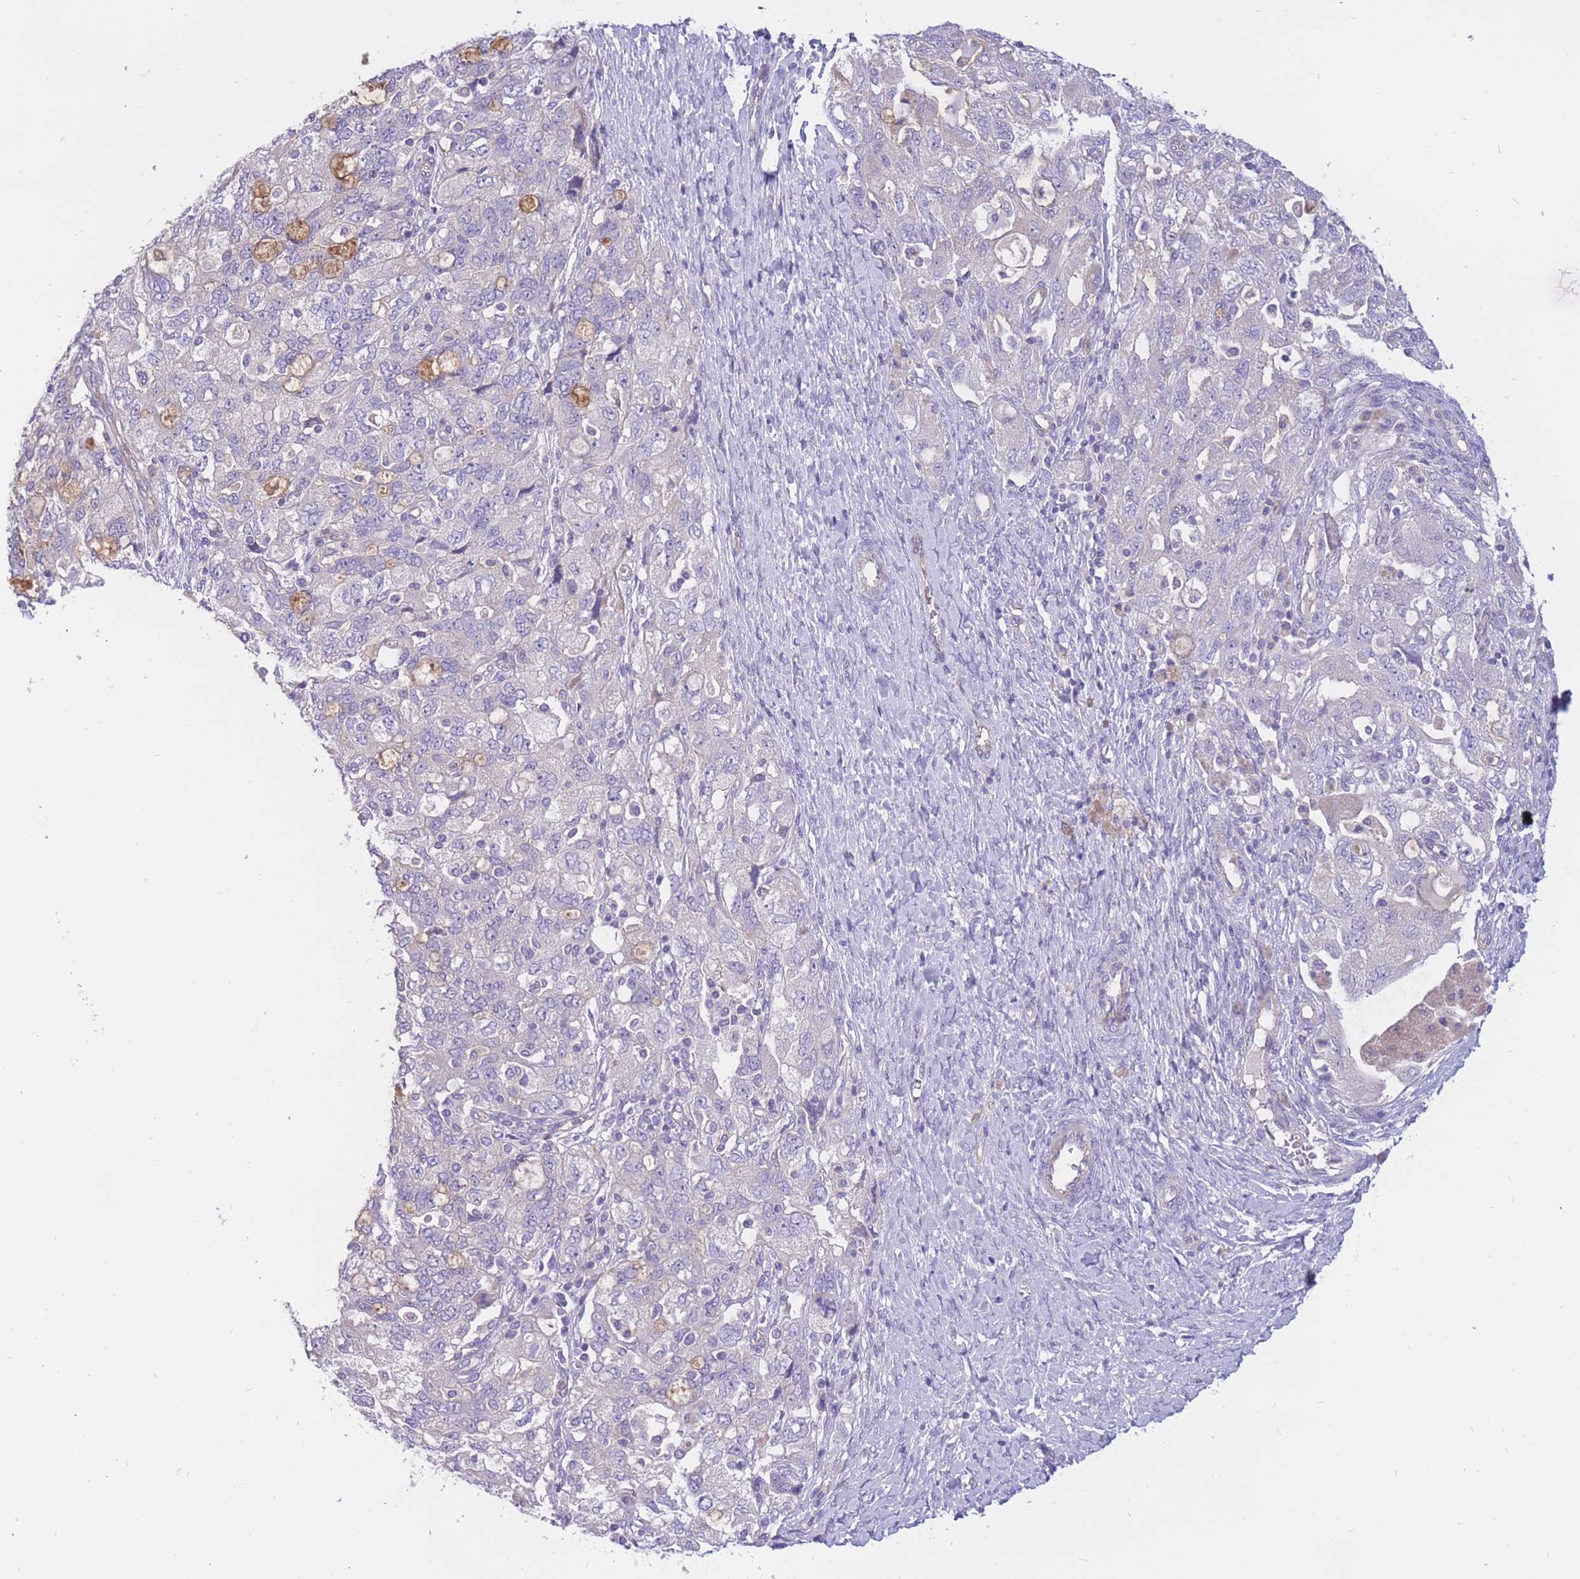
{"staining": {"intensity": "negative", "quantity": "none", "location": "none"}, "tissue": "ovarian cancer", "cell_type": "Tumor cells", "image_type": "cancer", "snomed": [{"axis": "morphology", "description": "Carcinoma, NOS"}, {"axis": "morphology", "description": "Cystadenocarcinoma, serous, NOS"}, {"axis": "topography", "description": "Ovary"}], "caption": "Immunohistochemical staining of human ovarian cancer demonstrates no significant expression in tumor cells. (Immunohistochemistry (ihc), brightfield microscopy, high magnification).", "gene": "SULT1A1", "patient": {"sex": "female", "age": 69}}